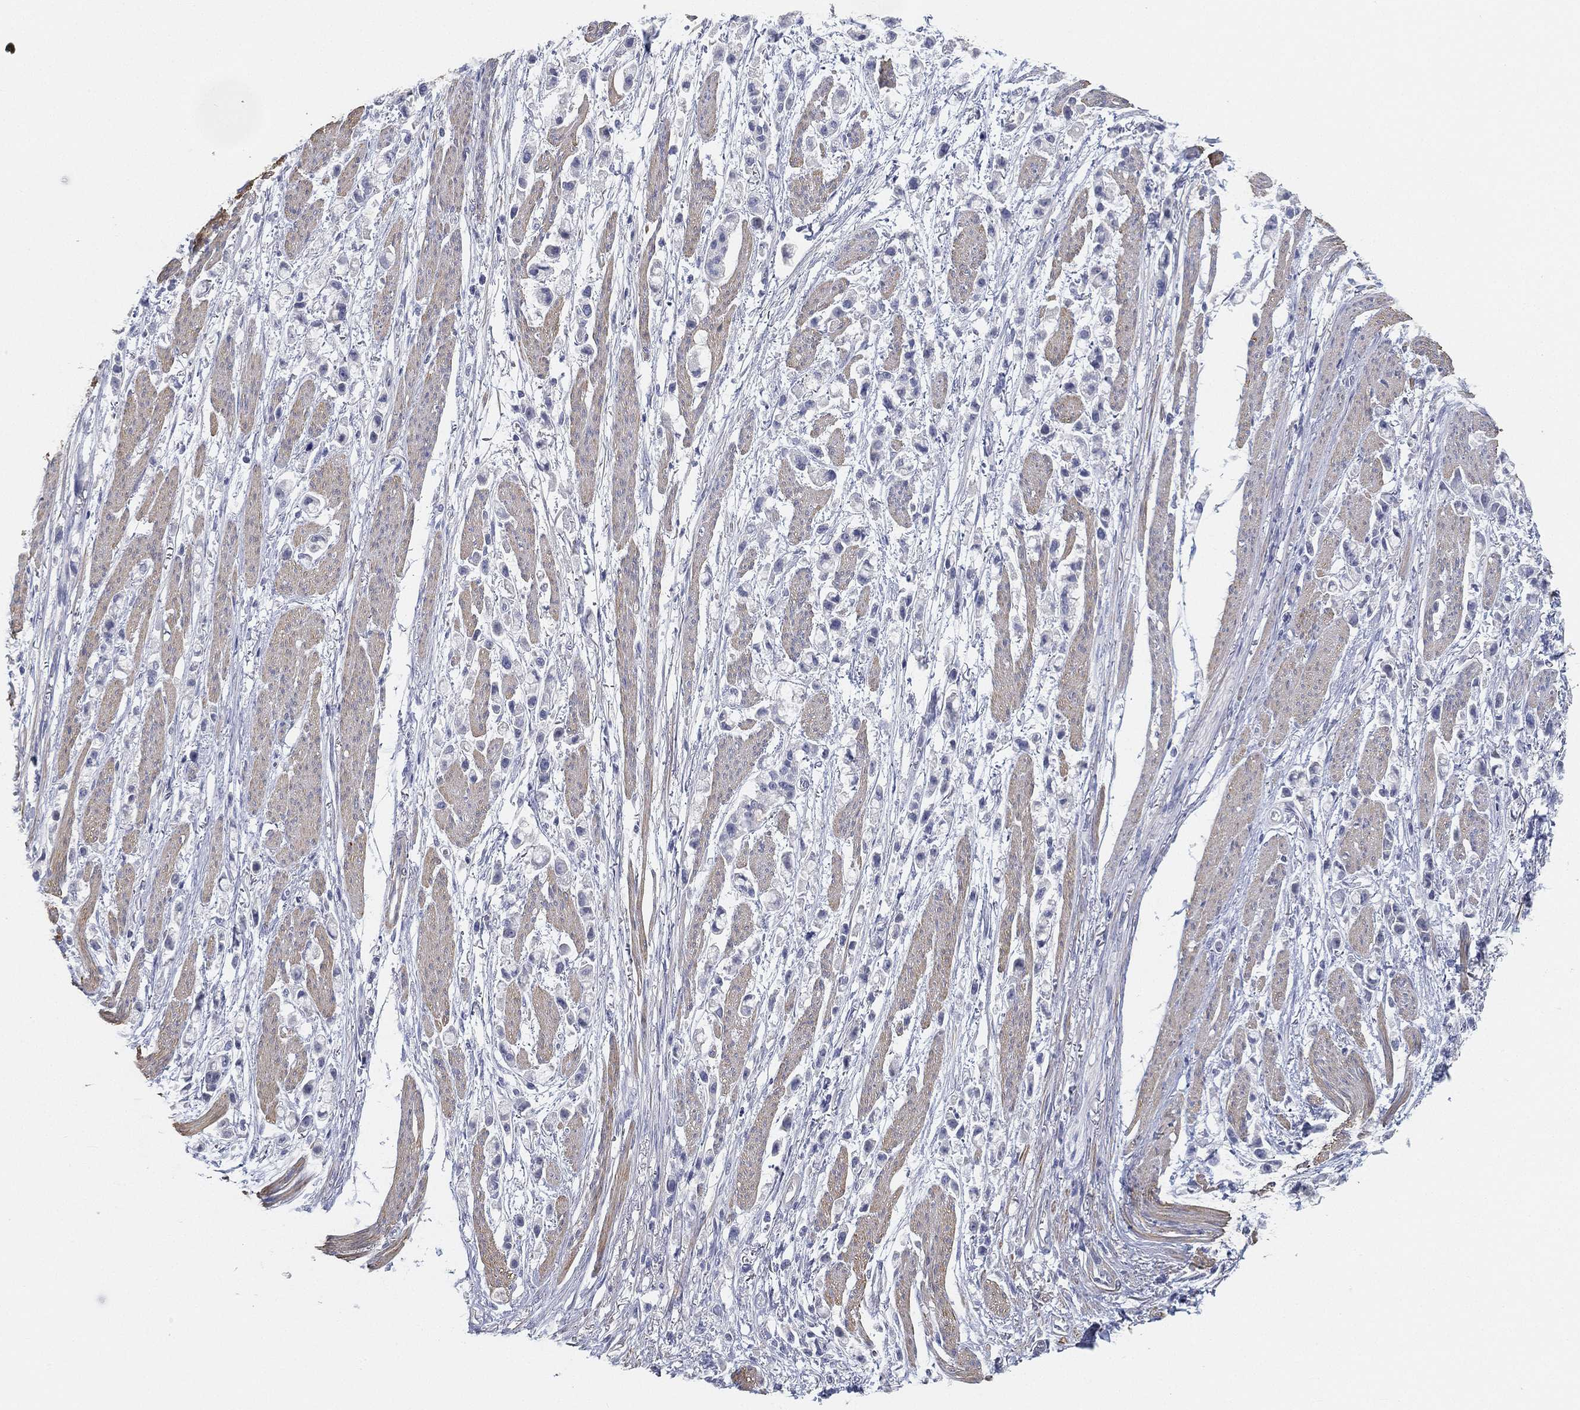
{"staining": {"intensity": "negative", "quantity": "none", "location": "none"}, "tissue": "stomach cancer", "cell_type": "Tumor cells", "image_type": "cancer", "snomed": [{"axis": "morphology", "description": "Adenocarcinoma, NOS"}, {"axis": "topography", "description": "Stomach"}], "caption": "Tumor cells show no significant protein staining in adenocarcinoma (stomach).", "gene": "GPR61", "patient": {"sex": "female", "age": 81}}